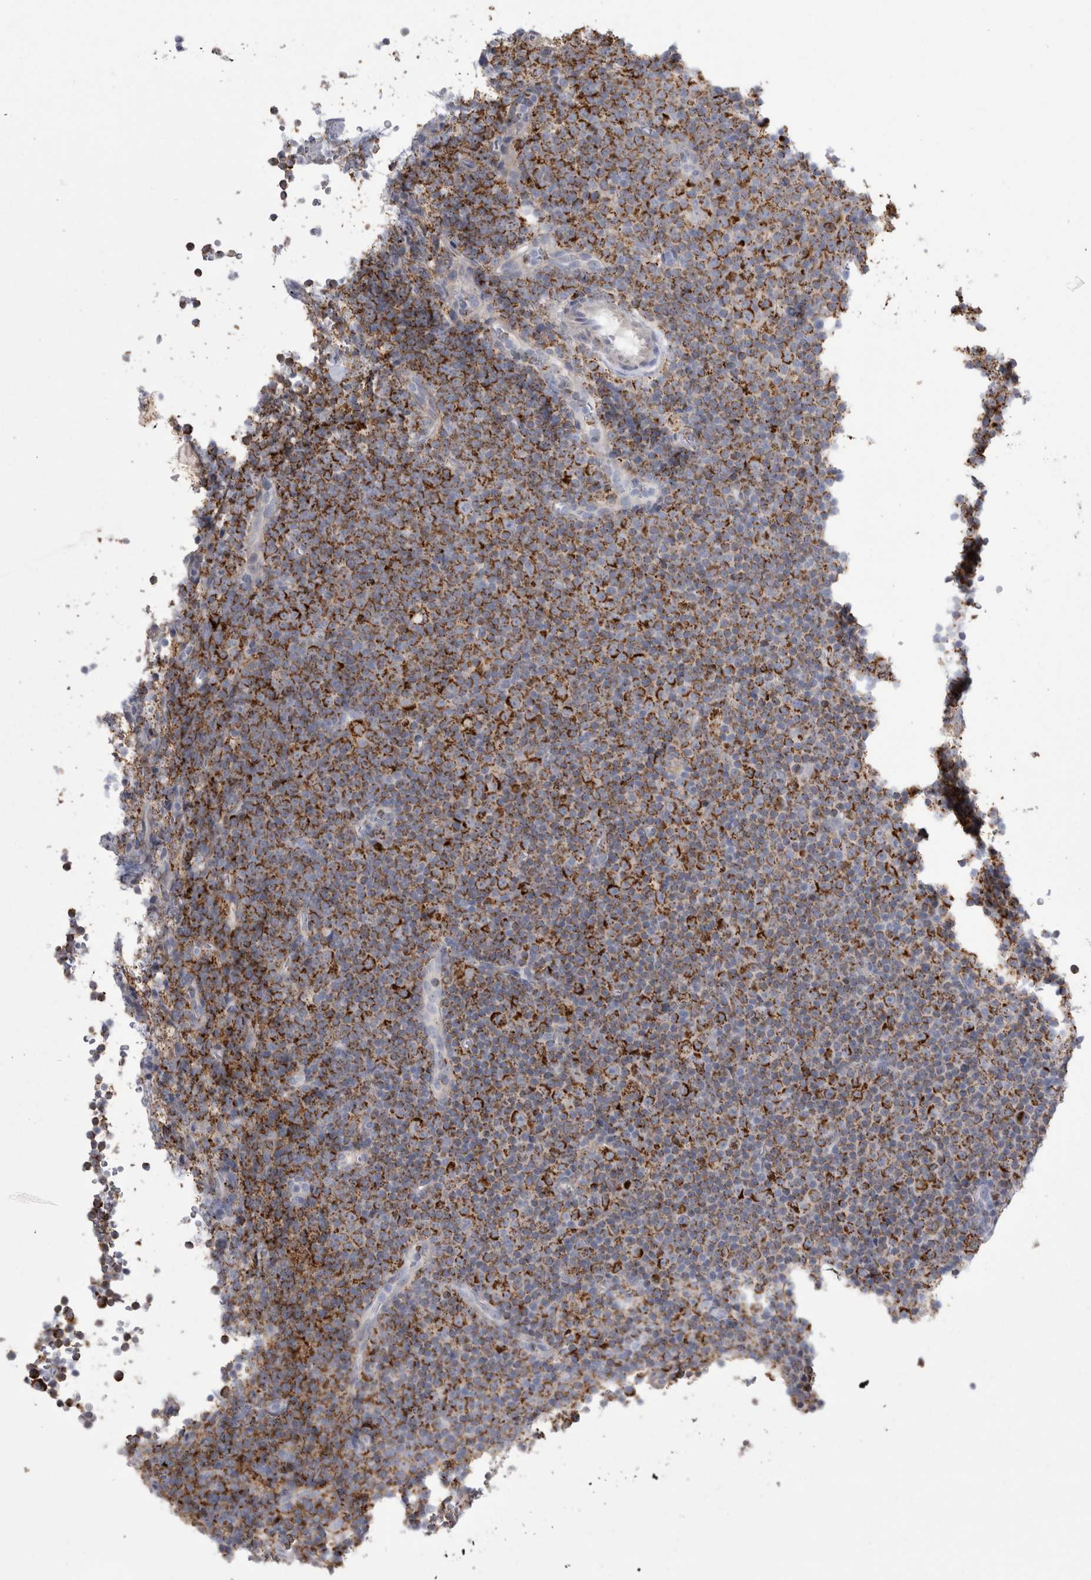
{"staining": {"intensity": "strong", "quantity": "25%-75%", "location": "cytoplasmic/membranous"}, "tissue": "lymphoma", "cell_type": "Tumor cells", "image_type": "cancer", "snomed": [{"axis": "morphology", "description": "Malignant lymphoma, non-Hodgkin's type, Low grade"}, {"axis": "topography", "description": "Lymph node"}], "caption": "Protein expression analysis of low-grade malignant lymphoma, non-Hodgkin's type demonstrates strong cytoplasmic/membranous staining in approximately 25%-75% of tumor cells.", "gene": "GATM", "patient": {"sex": "female", "age": 67}}